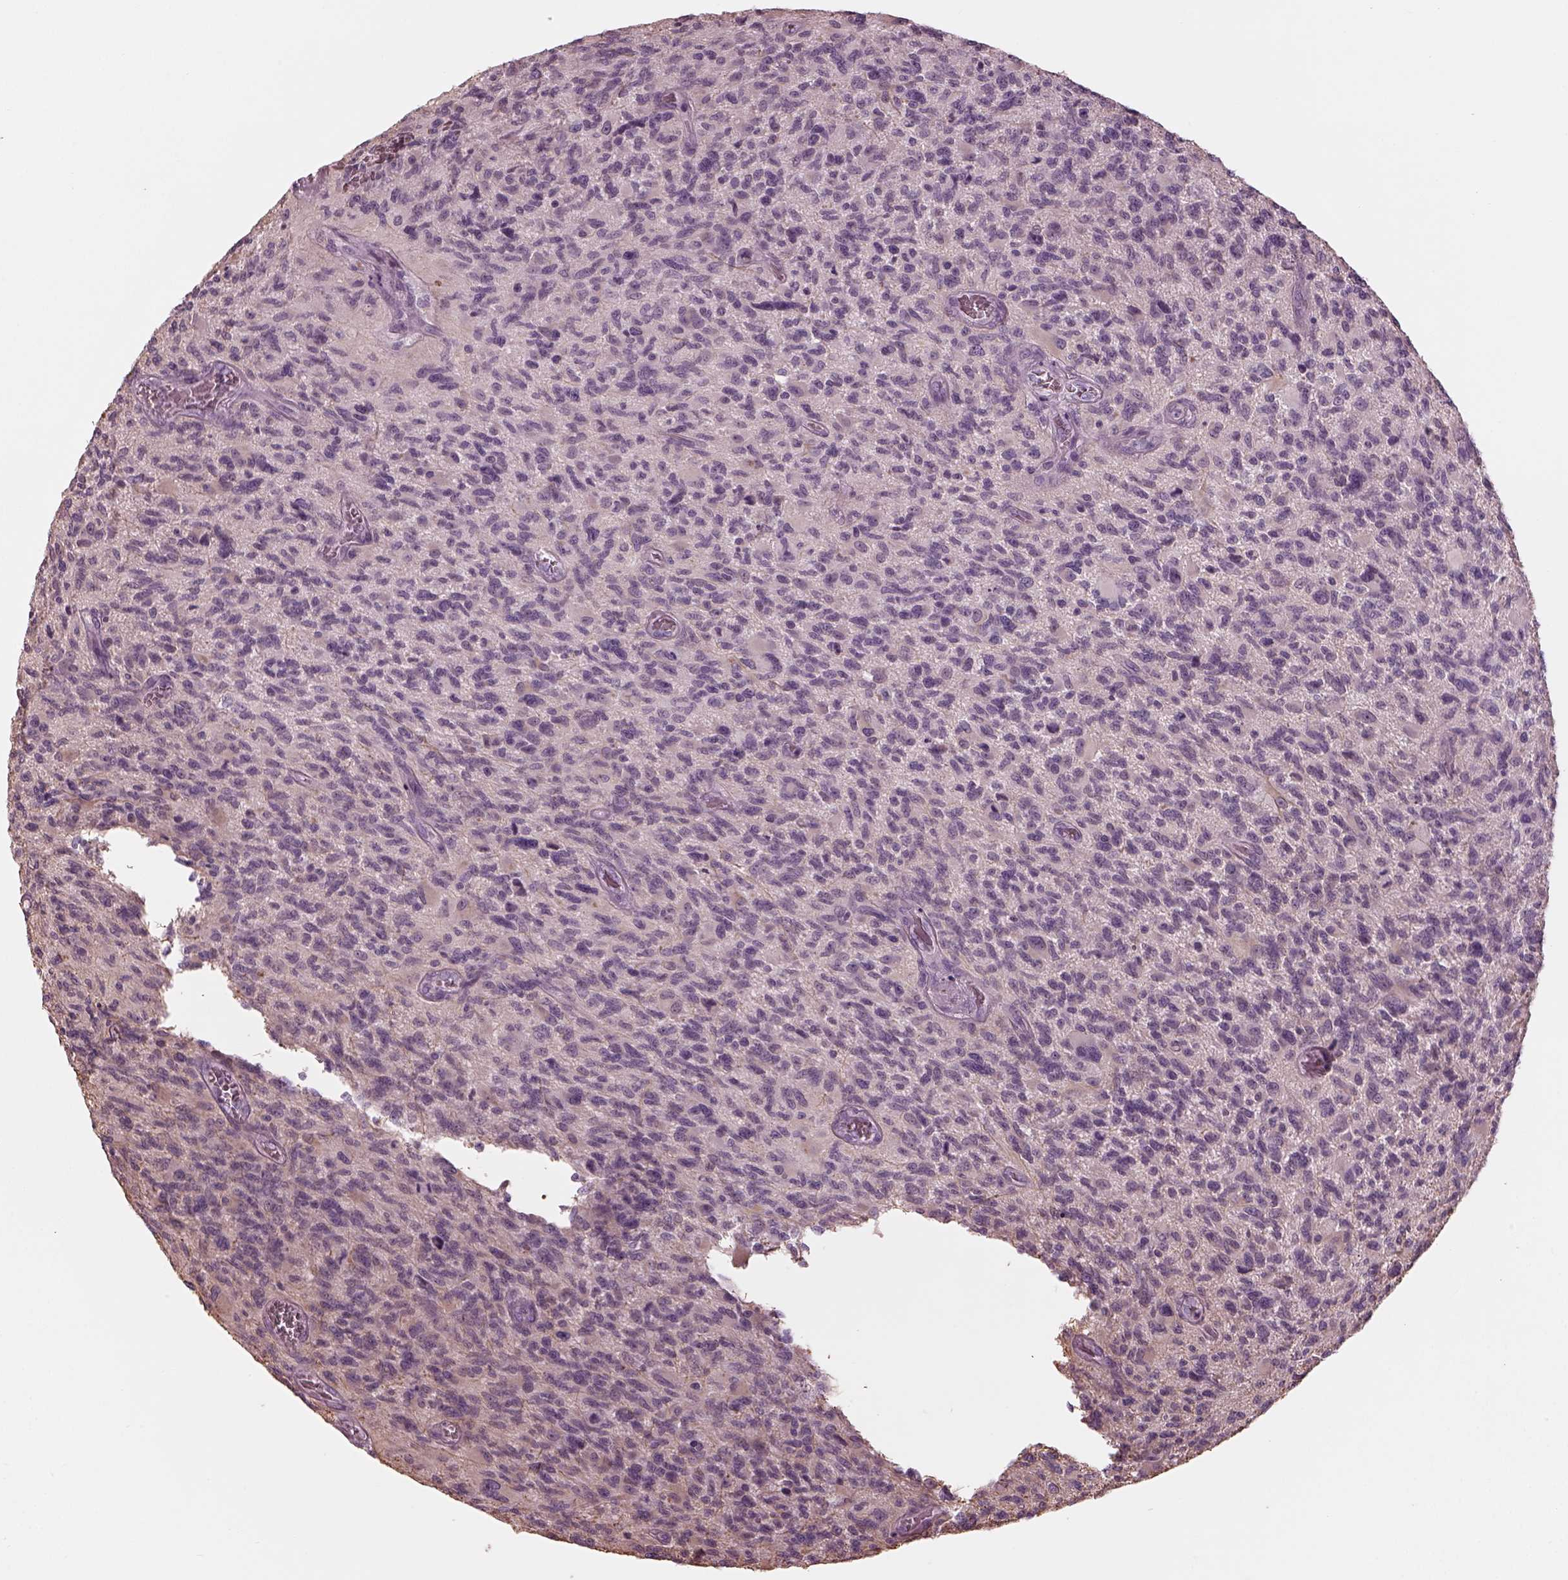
{"staining": {"intensity": "negative", "quantity": "none", "location": "none"}, "tissue": "glioma", "cell_type": "Tumor cells", "image_type": "cancer", "snomed": [{"axis": "morphology", "description": "Glioma, malignant, NOS"}, {"axis": "morphology", "description": "Glioma, malignant, High grade"}, {"axis": "topography", "description": "Brain"}], "caption": "Immunohistochemical staining of glioma displays no significant positivity in tumor cells.", "gene": "MIA", "patient": {"sex": "female", "age": 71}}